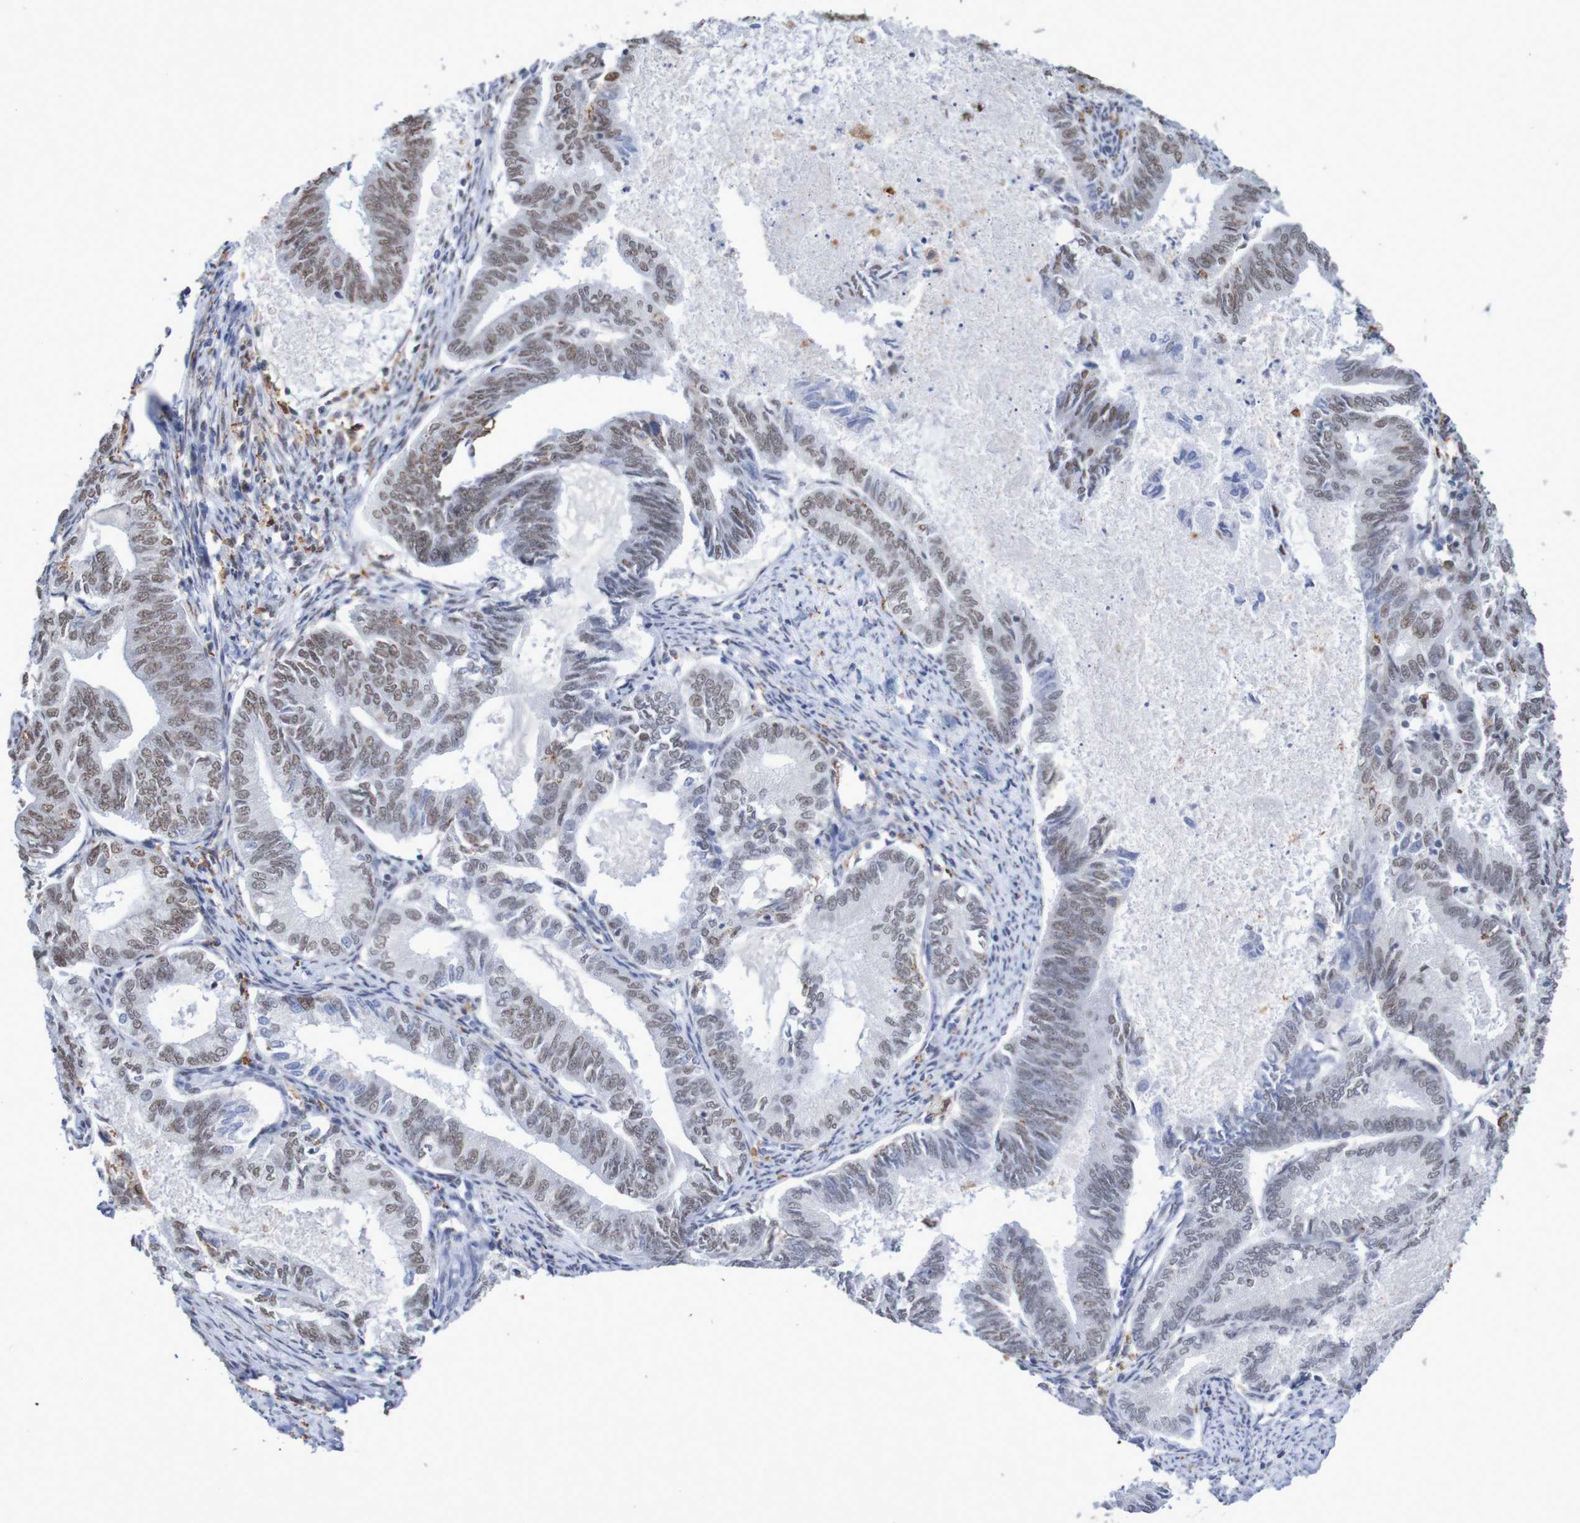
{"staining": {"intensity": "weak", "quantity": ">75%", "location": "nuclear"}, "tissue": "endometrial cancer", "cell_type": "Tumor cells", "image_type": "cancer", "snomed": [{"axis": "morphology", "description": "Adenocarcinoma, NOS"}, {"axis": "topography", "description": "Endometrium"}], "caption": "This image exhibits immunohistochemistry staining of human adenocarcinoma (endometrial), with low weak nuclear staining in about >75% of tumor cells.", "gene": "MRTFB", "patient": {"sex": "female", "age": 86}}